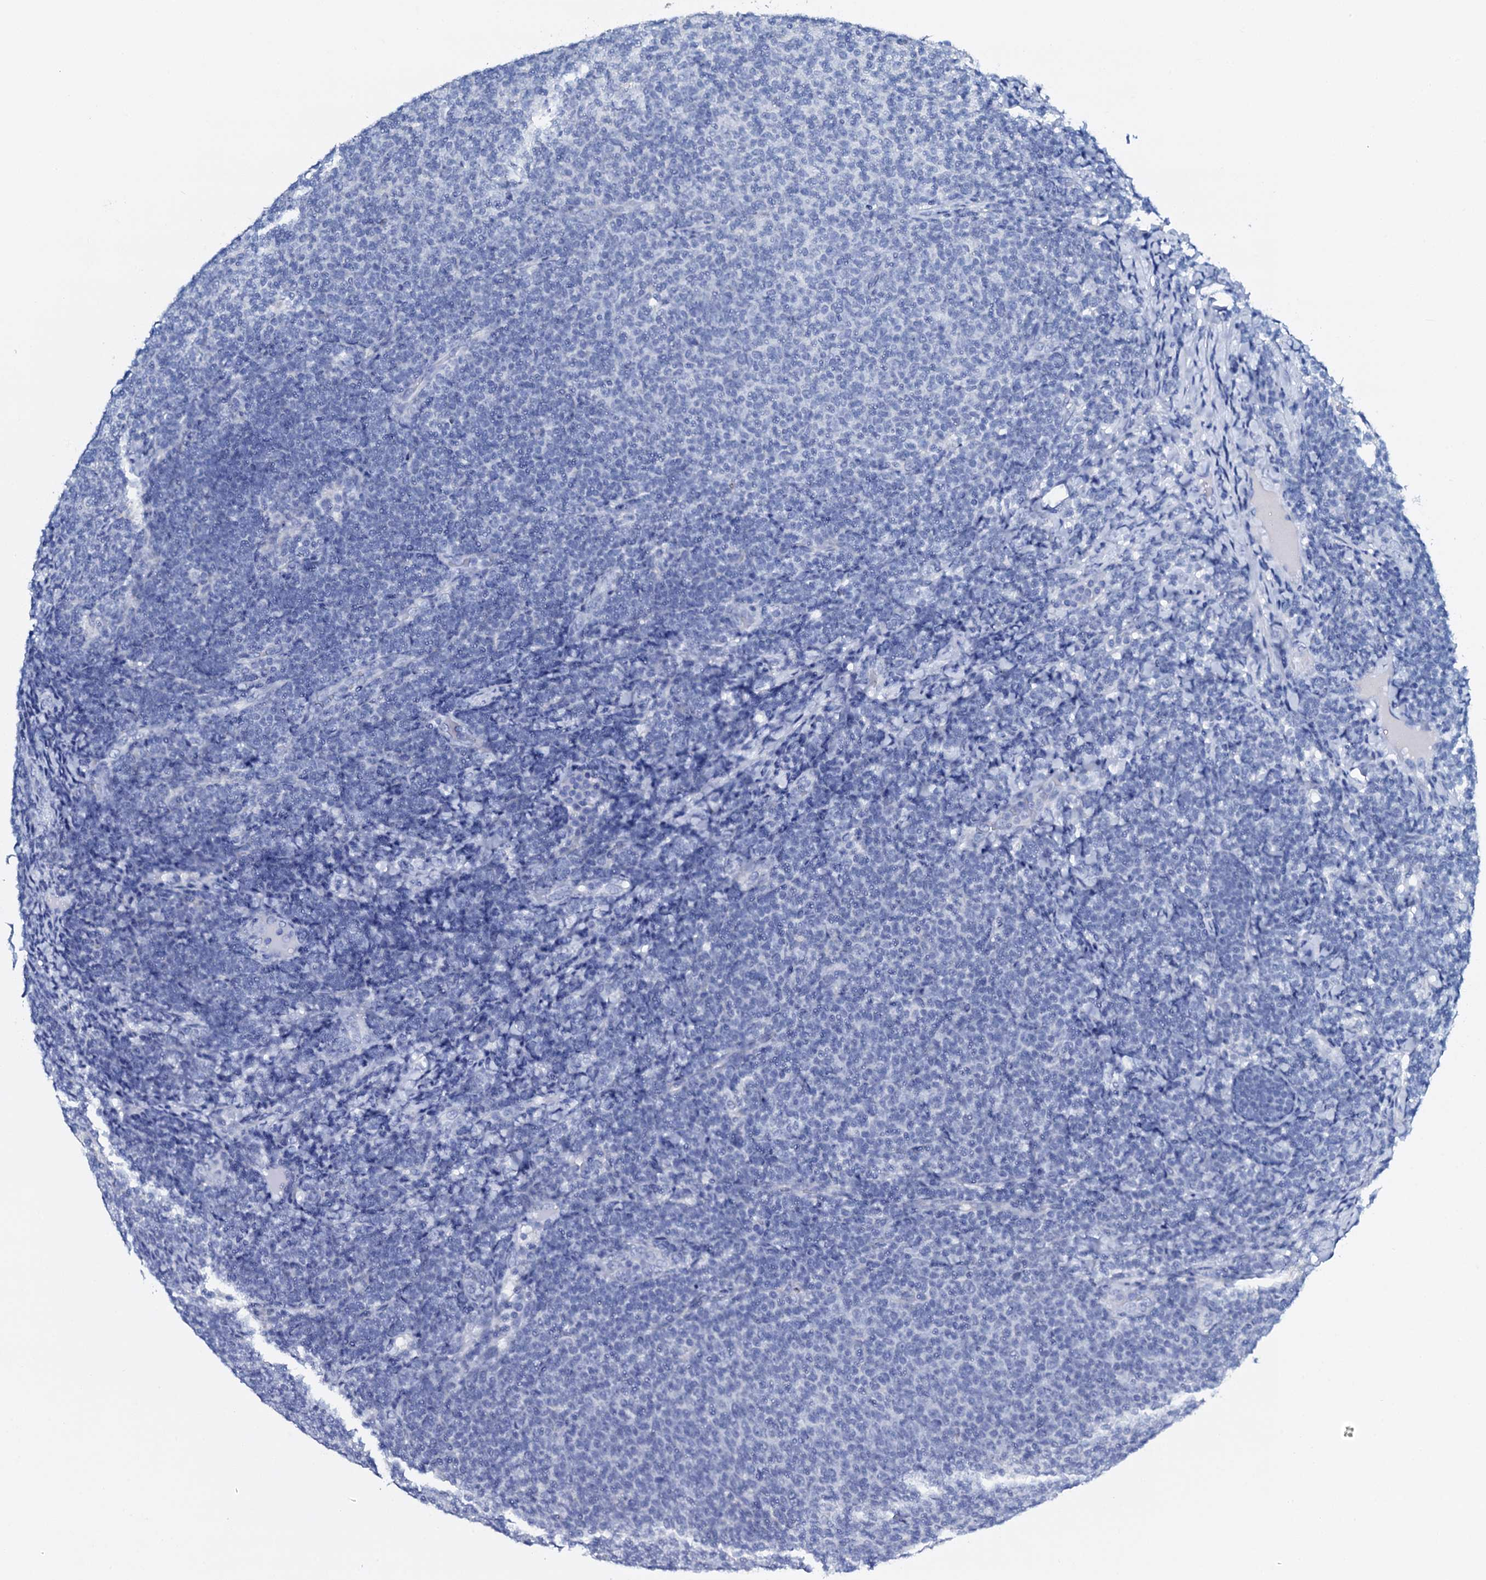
{"staining": {"intensity": "negative", "quantity": "none", "location": "none"}, "tissue": "lymphoma", "cell_type": "Tumor cells", "image_type": "cancer", "snomed": [{"axis": "morphology", "description": "Malignant lymphoma, non-Hodgkin's type, Low grade"}, {"axis": "topography", "description": "Lymph node"}], "caption": "Tumor cells are negative for brown protein staining in low-grade malignant lymphoma, non-Hodgkin's type. The staining is performed using DAB (3,3'-diaminobenzidine) brown chromogen with nuclei counter-stained in using hematoxylin.", "gene": "AMER2", "patient": {"sex": "male", "age": 66}}